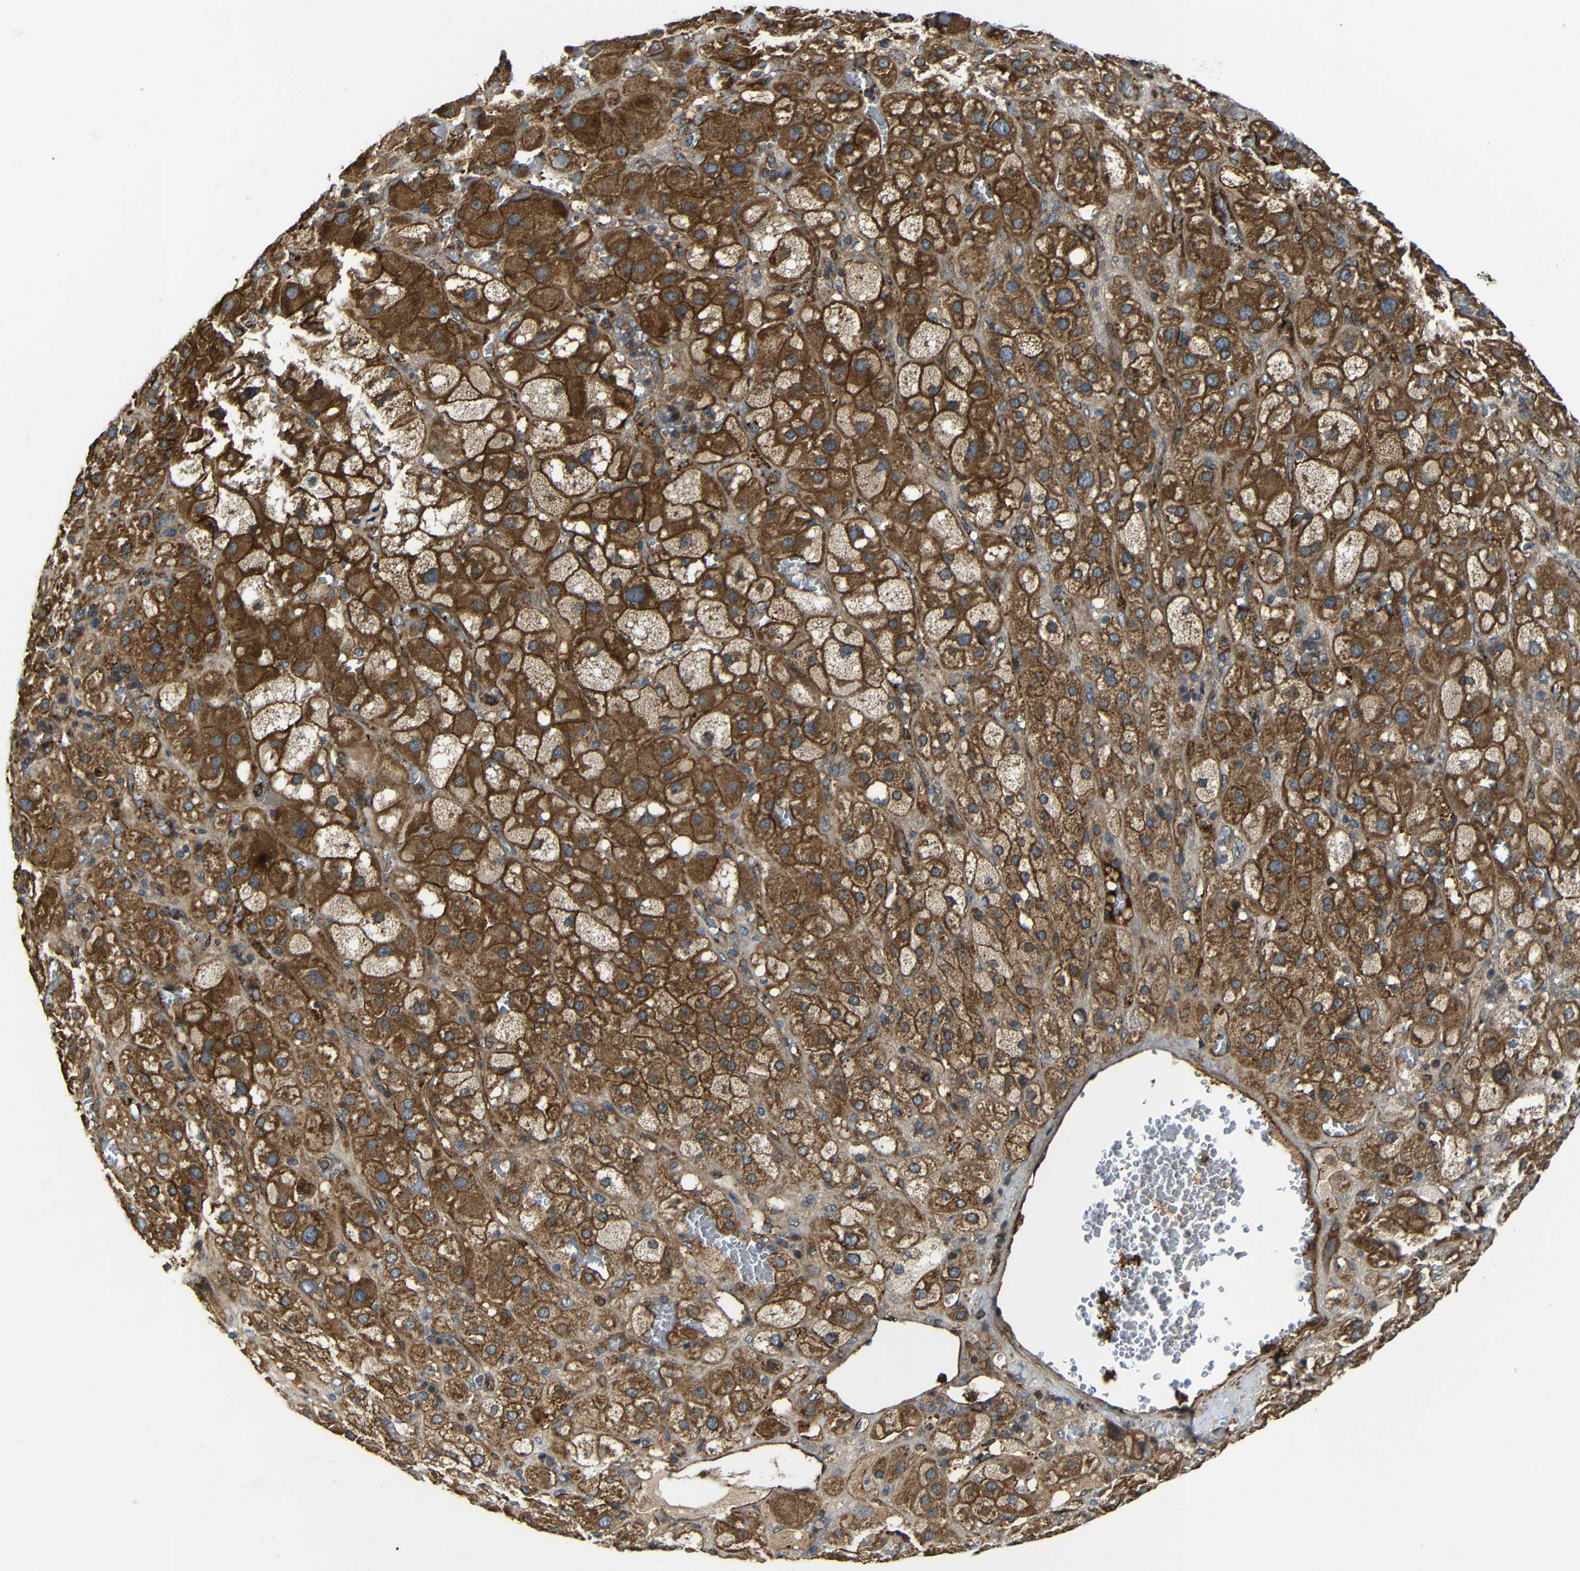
{"staining": {"intensity": "strong", "quantity": ">75%", "location": "cytoplasmic/membranous"}, "tissue": "adrenal gland", "cell_type": "Glandular cells", "image_type": "normal", "snomed": [{"axis": "morphology", "description": "Normal tissue, NOS"}, {"axis": "topography", "description": "Adrenal gland"}], "caption": "A brown stain highlights strong cytoplasmic/membranous positivity of a protein in glandular cells of normal adrenal gland. (DAB IHC with brightfield microscopy, high magnification).", "gene": "PTCH1", "patient": {"sex": "female", "age": 47}}